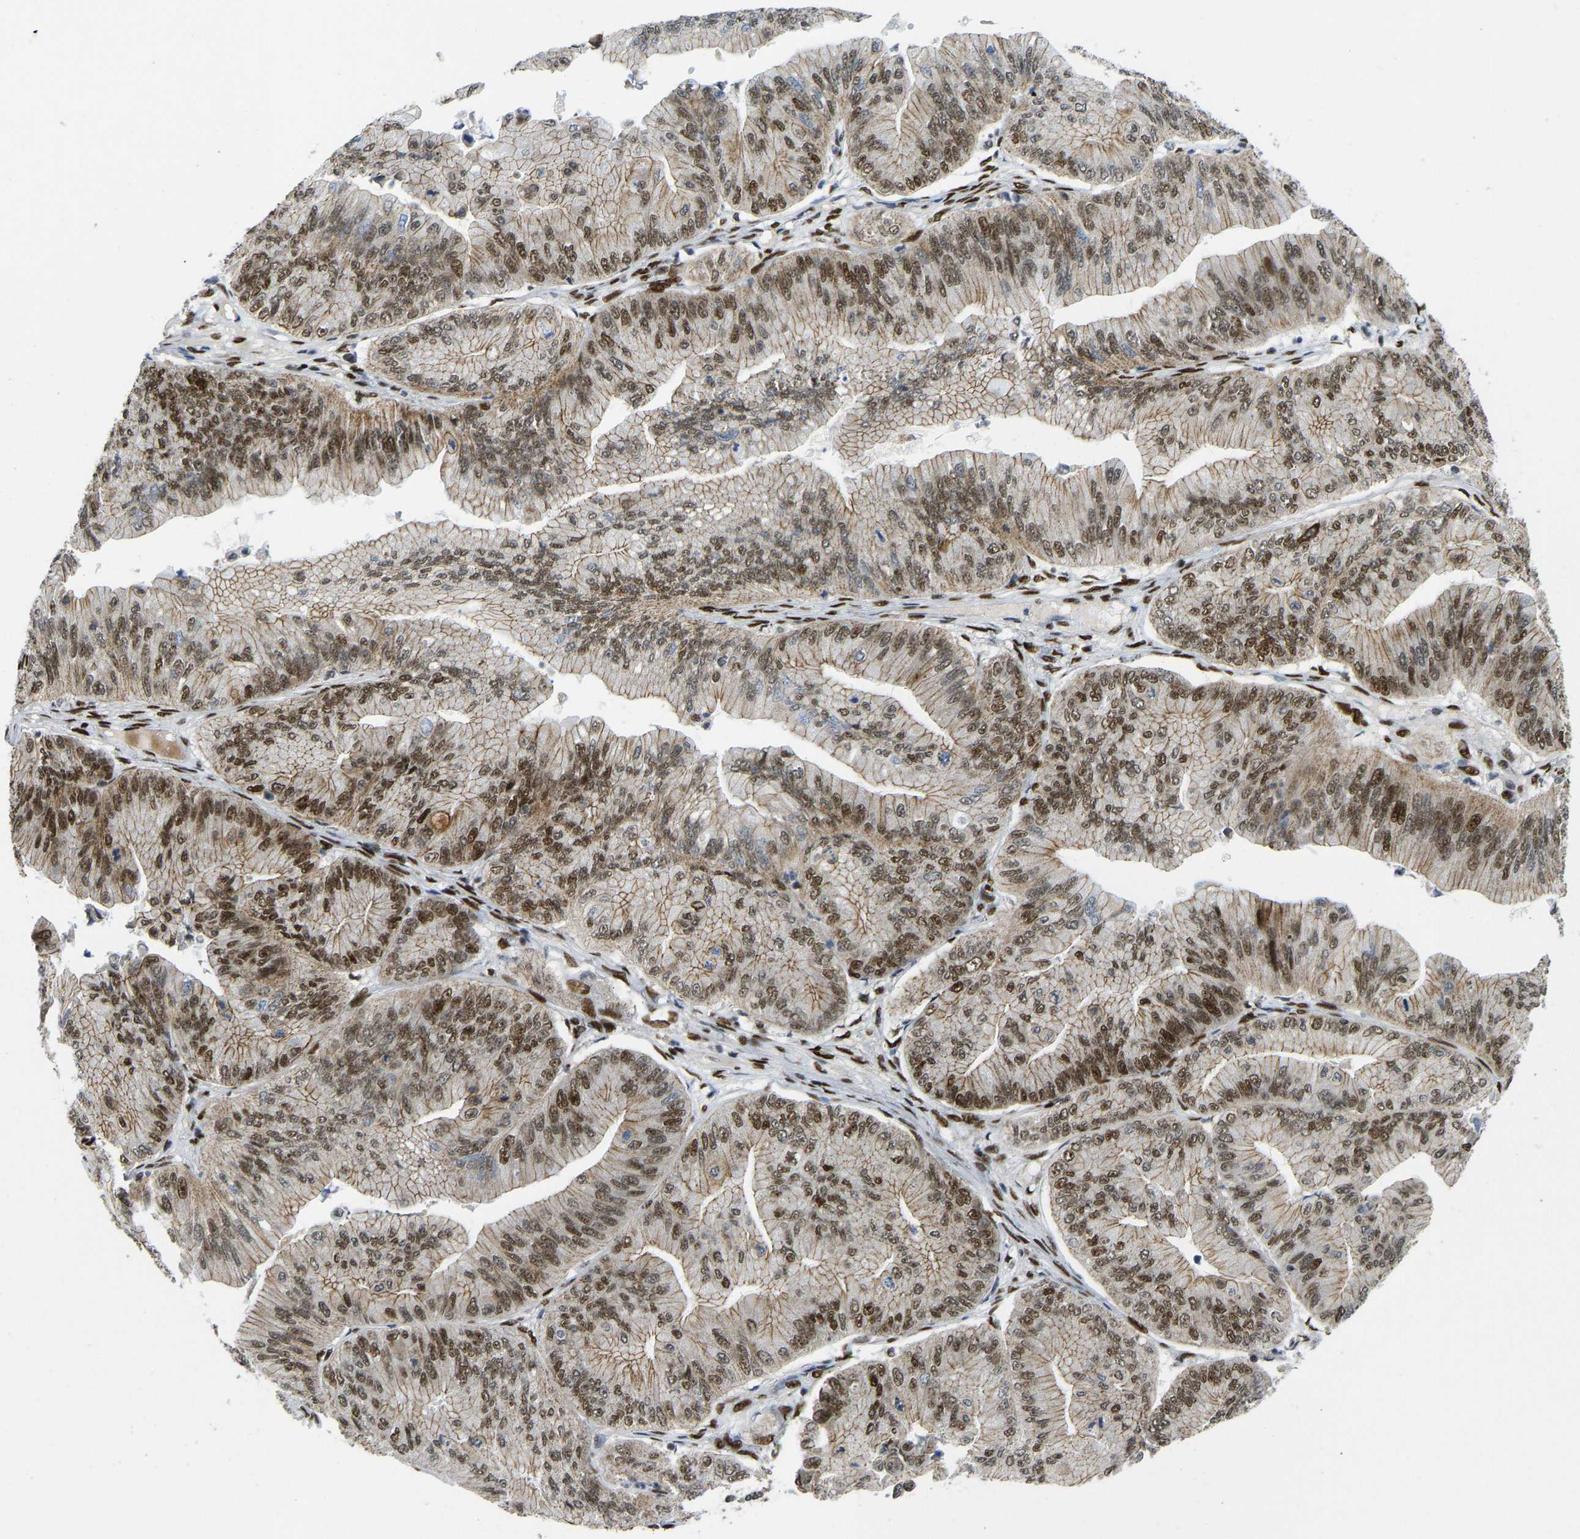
{"staining": {"intensity": "moderate", "quantity": ">75%", "location": "cytoplasmic/membranous,nuclear"}, "tissue": "ovarian cancer", "cell_type": "Tumor cells", "image_type": "cancer", "snomed": [{"axis": "morphology", "description": "Cystadenocarcinoma, mucinous, NOS"}, {"axis": "topography", "description": "Ovary"}], "caption": "Immunohistochemistry micrograph of neoplastic tissue: human mucinous cystadenocarcinoma (ovarian) stained using immunohistochemistry (IHC) exhibits medium levels of moderate protein expression localized specifically in the cytoplasmic/membranous and nuclear of tumor cells, appearing as a cytoplasmic/membranous and nuclear brown color.", "gene": "FOXK1", "patient": {"sex": "female", "age": 61}}